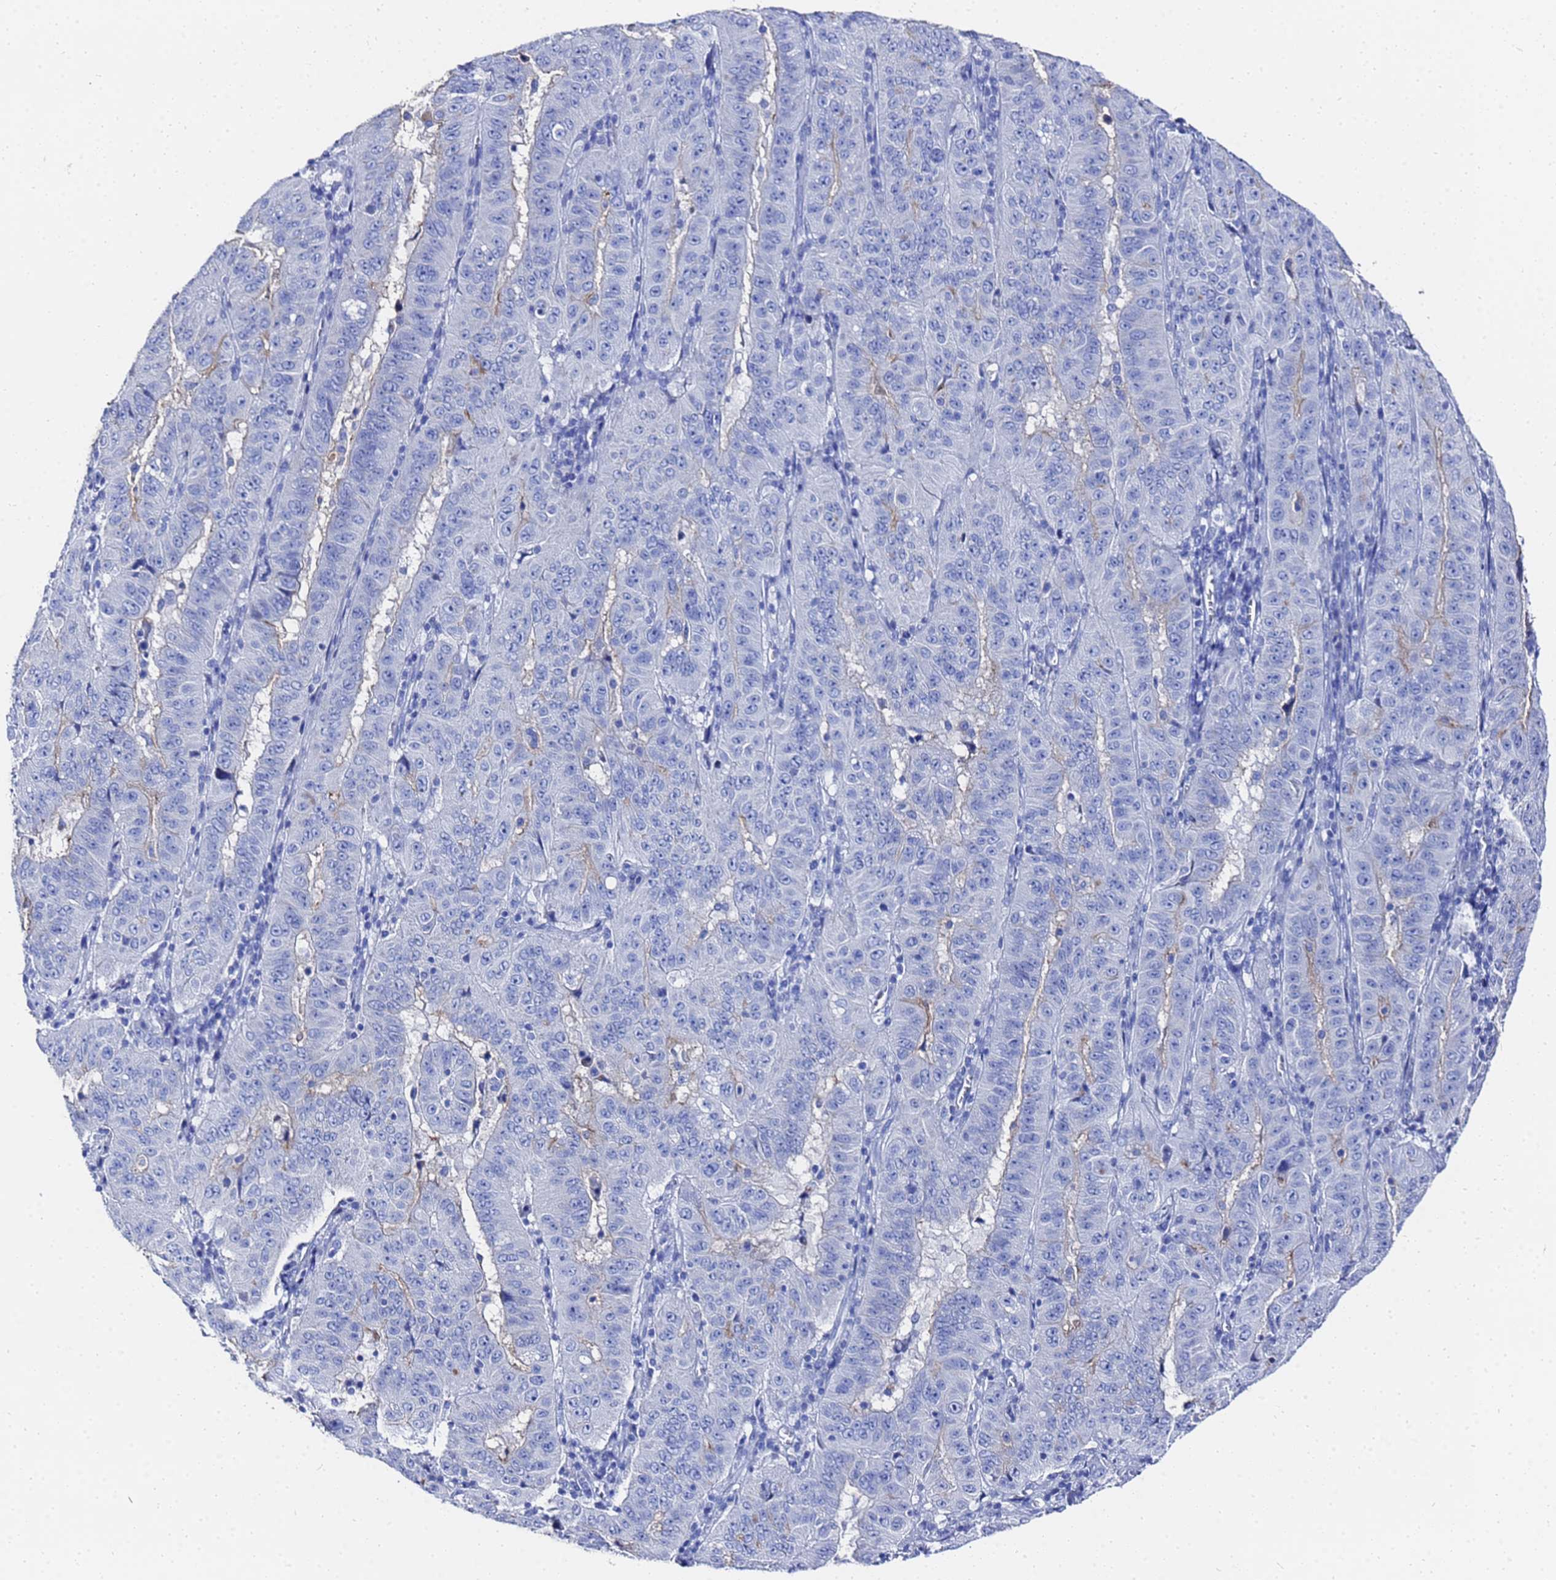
{"staining": {"intensity": "weak", "quantity": "<25%", "location": "cytoplasmic/membranous"}, "tissue": "pancreatic cancer", "cell_type": "Tumor cells", "image_type": "cancer", "snomed": [{"axis": "morphology", "description": "Adenocarcinoma, NOS"}, {"axis": "topography", "description": "Pancreas"}], "caption": "Tumor cells are negative for brown protein staining in pancreatic cancer (adenocarcinoma).", "gene": "GGT1", "patient": {"sex": "male", "age": 63}}